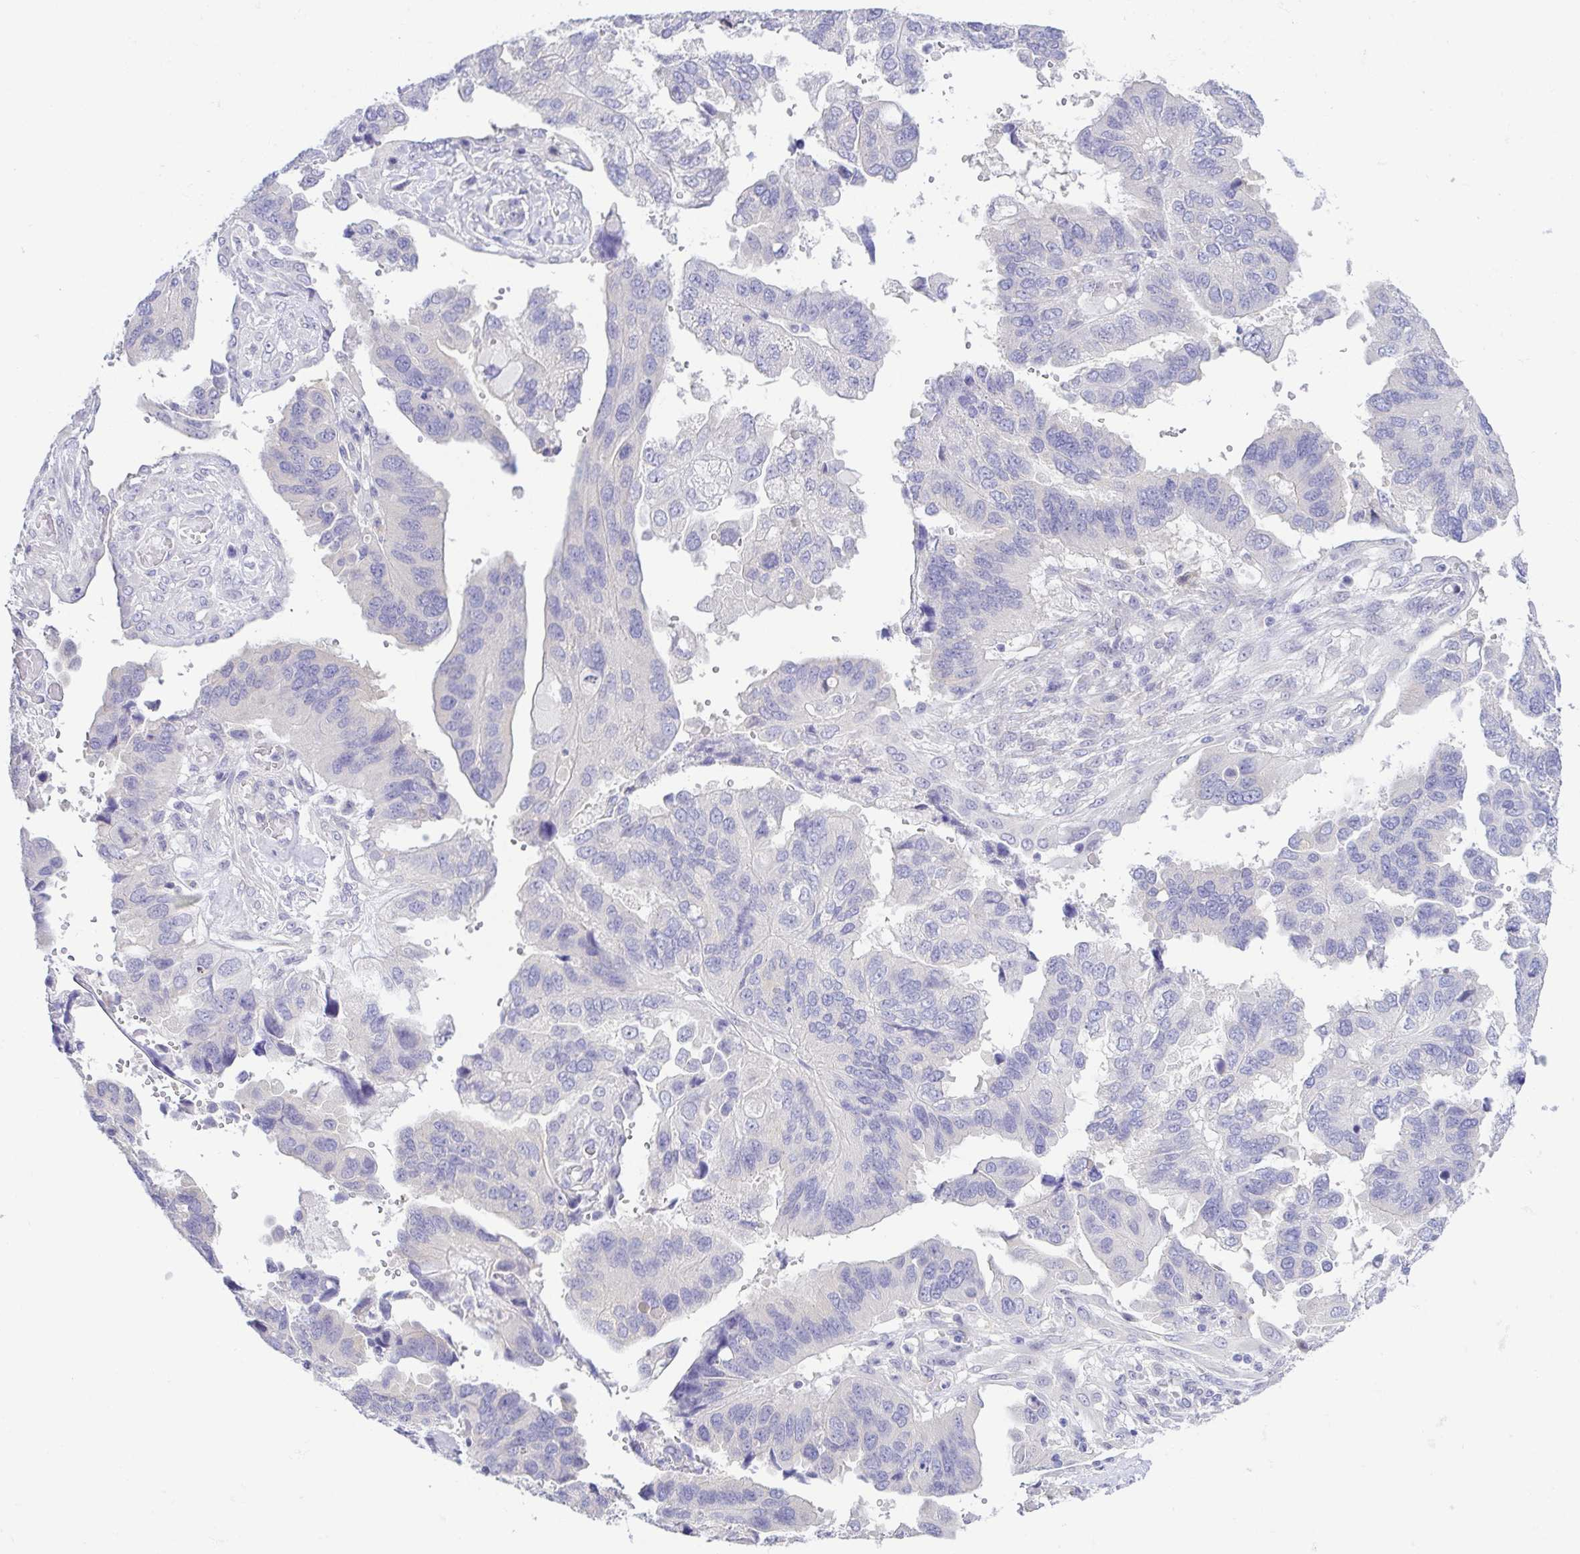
{"staining": {"intensity": "negative", "quantity": "none", "location": "none"}, "tissue": "ovarian cancer", "cell_type": "Tumor cells", "image_type": "cancer", "snomed": [{"axis": "morphology", "description": "Cystadenocarcinoma, serous, NOS"}, {"axis": "topography", "description": "Ovary"}], "caption": "Immunohistochemistry photomicrograph of neoplastic tissue: human ovarian cancer stained with DAB (3,3'-diaminobenzidine) reveals no significant protein staining in tumor cells. (DAB immunohistochemistry (IHC) visualized using brightfield microscopy, high magnification).", "gene": "KRTDAP", "patient": {"sex": "female", "age": 79}}